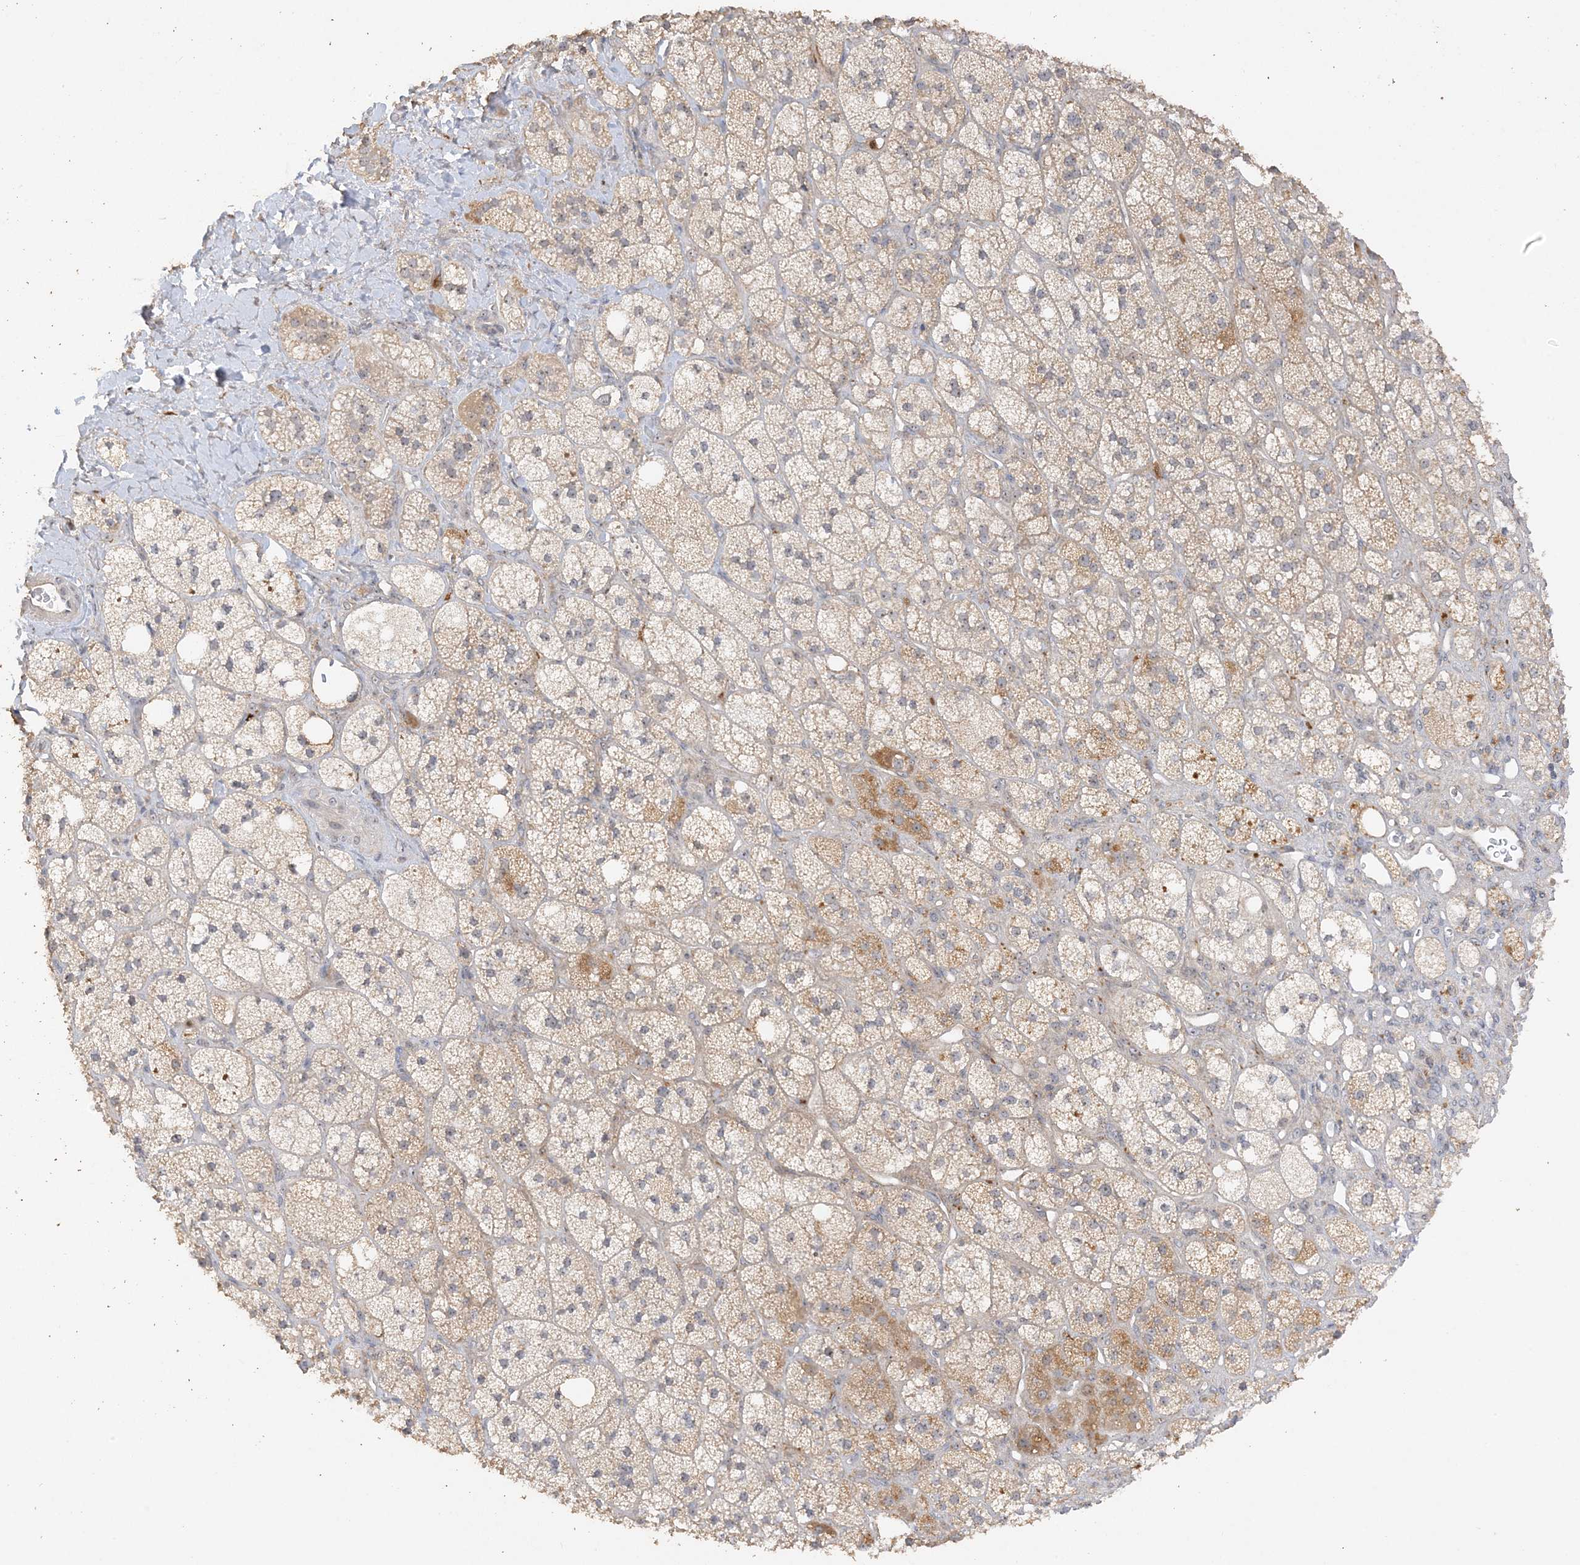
{"staining": {"intensity": "moderate", "quantity": "25%-75%", "location": "cytoplasmic/membranous"}, "tissue": "adrenal gland", "cell_type": "Glandular cells", "image_type": "normal", "snomed": [{"axis": "morphology", "description": "Normal tissue, NOS"}, {"axis": "topography", "description": "Adrenal gland"}], "caption": "Glandular cells show medium levels of moderate cytoplasmic/membranous positivity in approximately 25%-75% of cells in benign human adrenal gland. The staining is performed using DAB brown chromogen to label protein expression. The nuclei are counter-stained blue using hematoxylin.", "gene": "DDX18", "patient": {"sex": "male", "age": 61}}